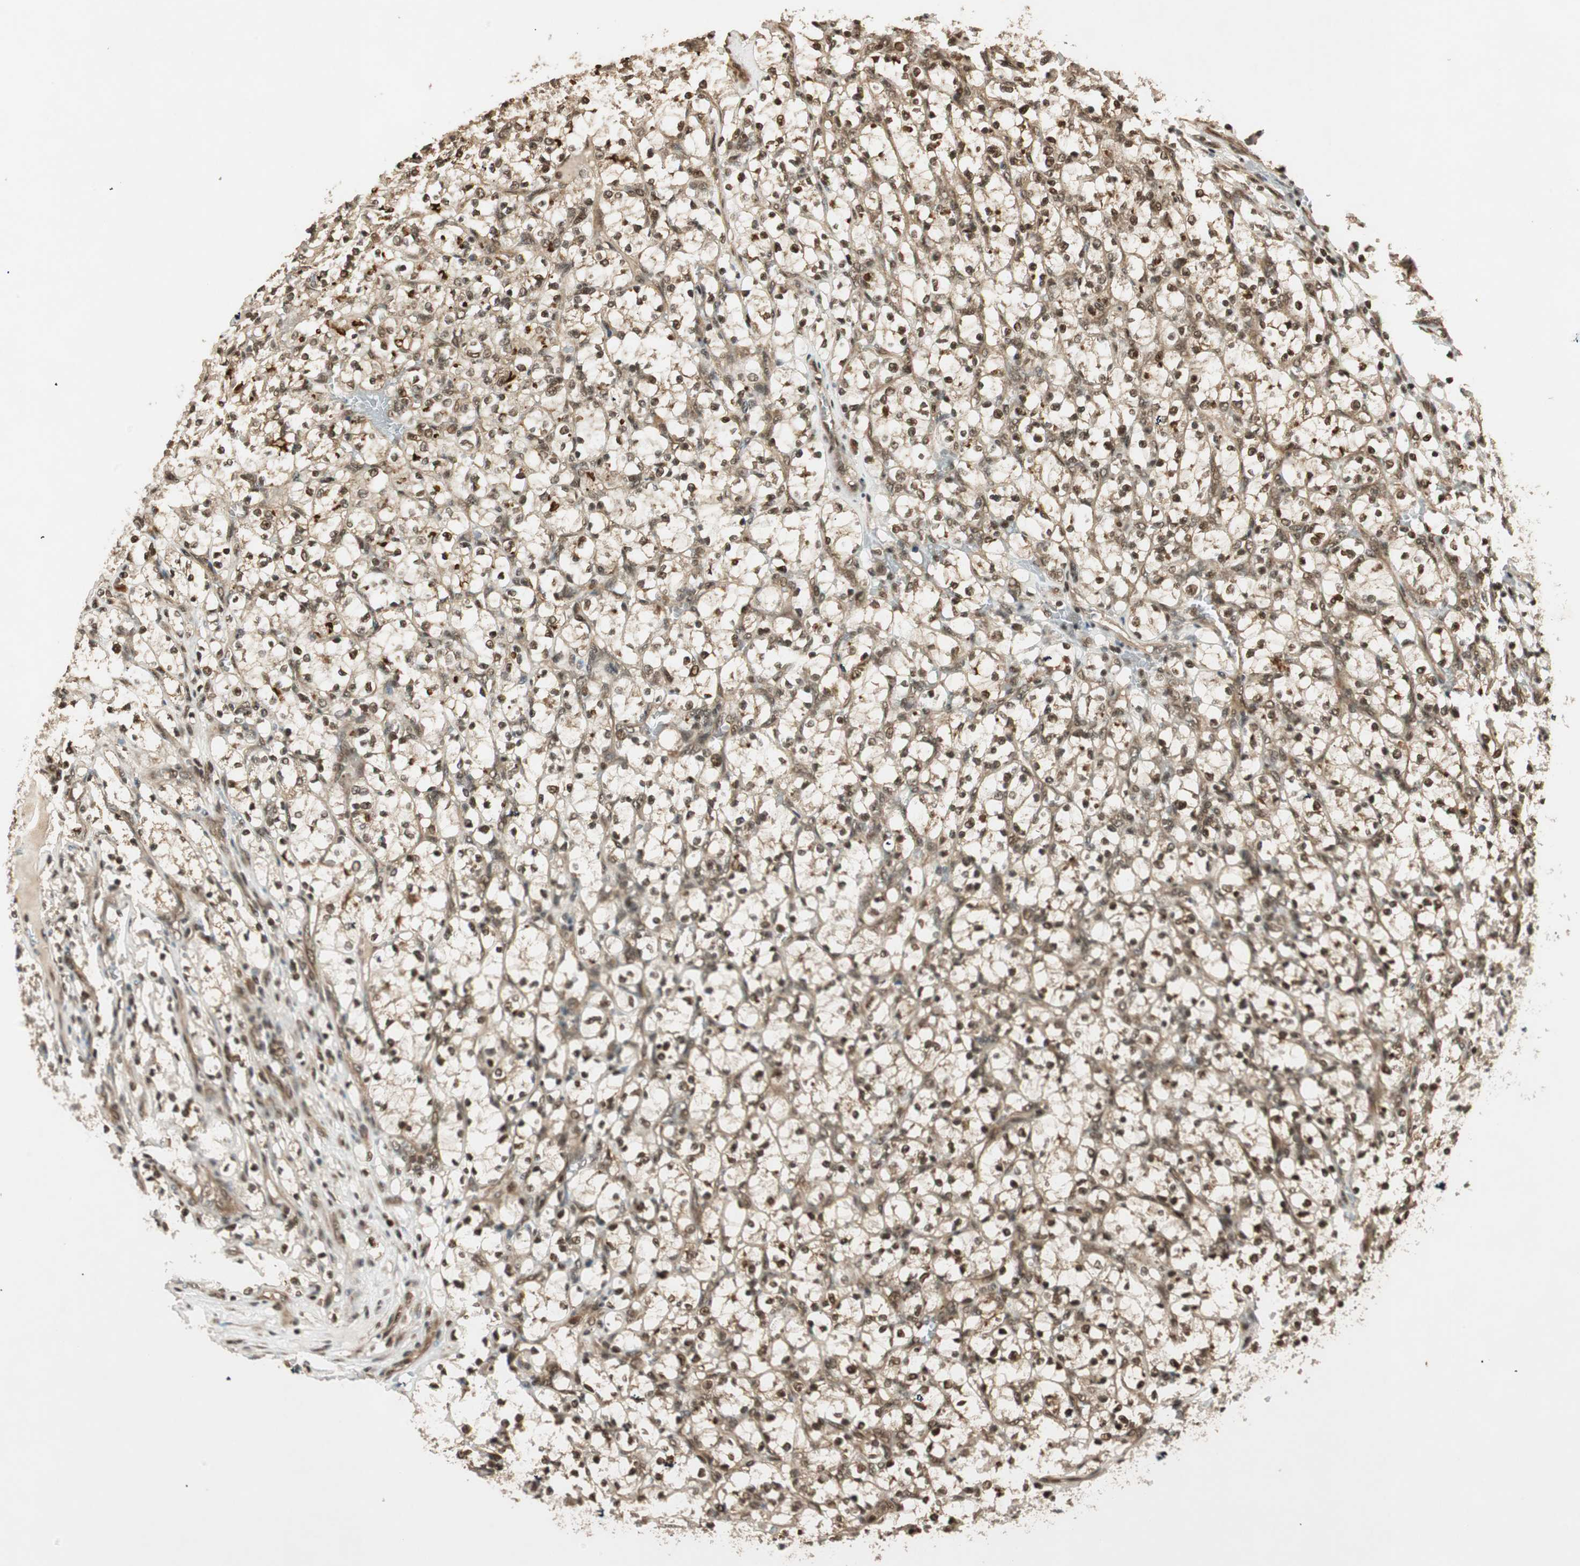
{"staining": {"intensity": "strong", "quantity": ">75%", "location": "cytoplasmic/membranous,nuclear"}, "tissue": "renal cancer", "cell_type": "Tumor cells", "image_type": "cancer", "snomed": [{"axis": "morphology", "description": "Adenocarcinoma, NOS"}, {"axis": "topography", "description": "Kidney"}], "caption": "Renal cancer (adenocarcinoma) tissue reveals strong cytoplasmic/membranous and nuclear staining in about >75% of tumor cells", "gene": "RPA3", "patient": {"sex": "female", "age": 69}}